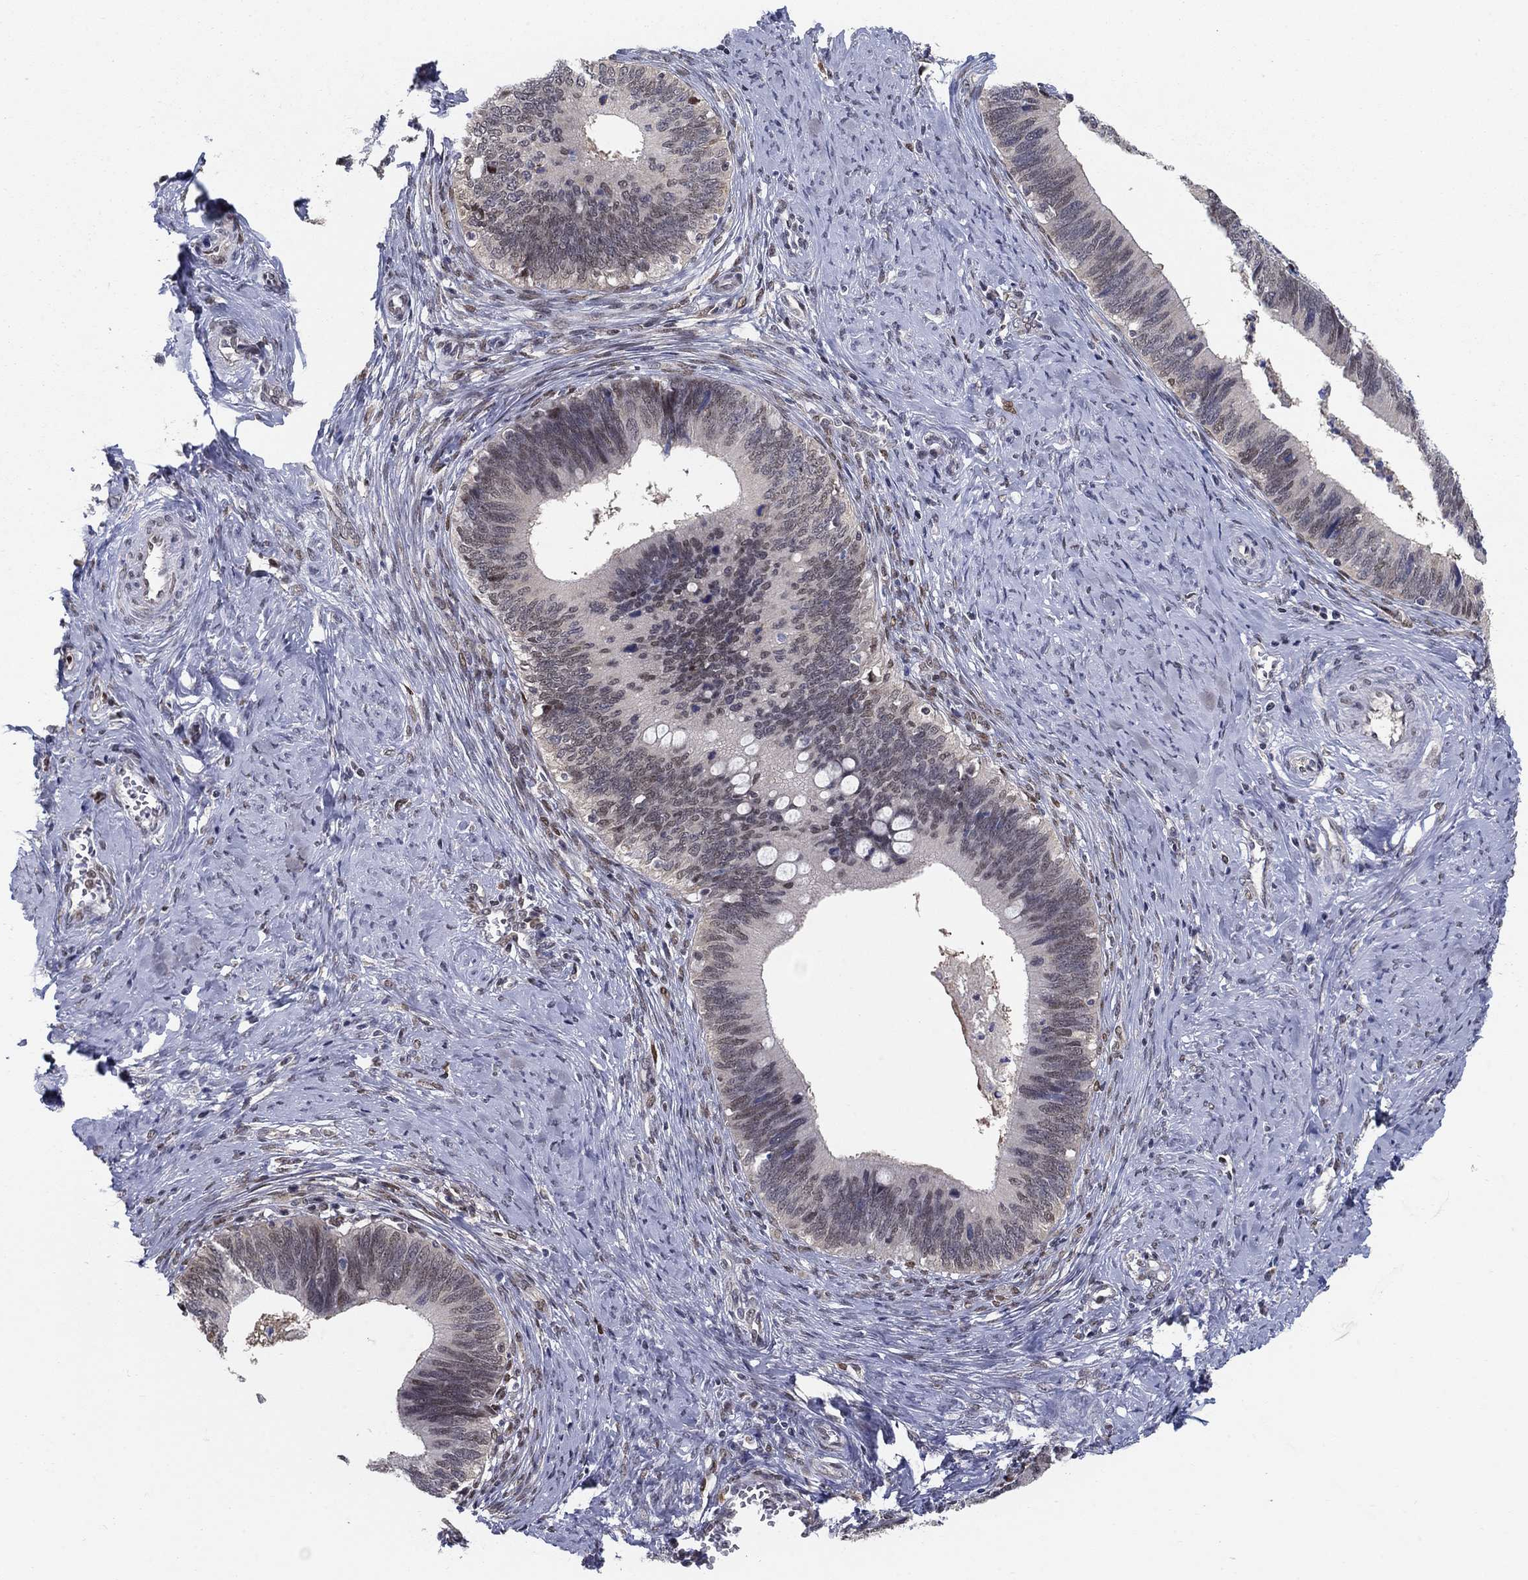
{"staining": {"intensity": "negative", "quantity": "none", "location": "none"}, "tissue": "cervical cancer", "cell_type": "Tumor cells", "image_type": "cancer", "snomed": [{"axis": "morphology", "description": "Adenocarcinoma, NOS"}, {"axis": "topography", "description": "Cervix"}], "caption": "Histopathology image shows no significant protein positivity in tumor cells of adenocarcinoma (cervical). Brightfield microscopy of IHC stained with DAB (brown) and hematoxylin (blue), captured at high magnification.", "gene": "CENPE", "patient": {"sex": "female", "age": 42}}